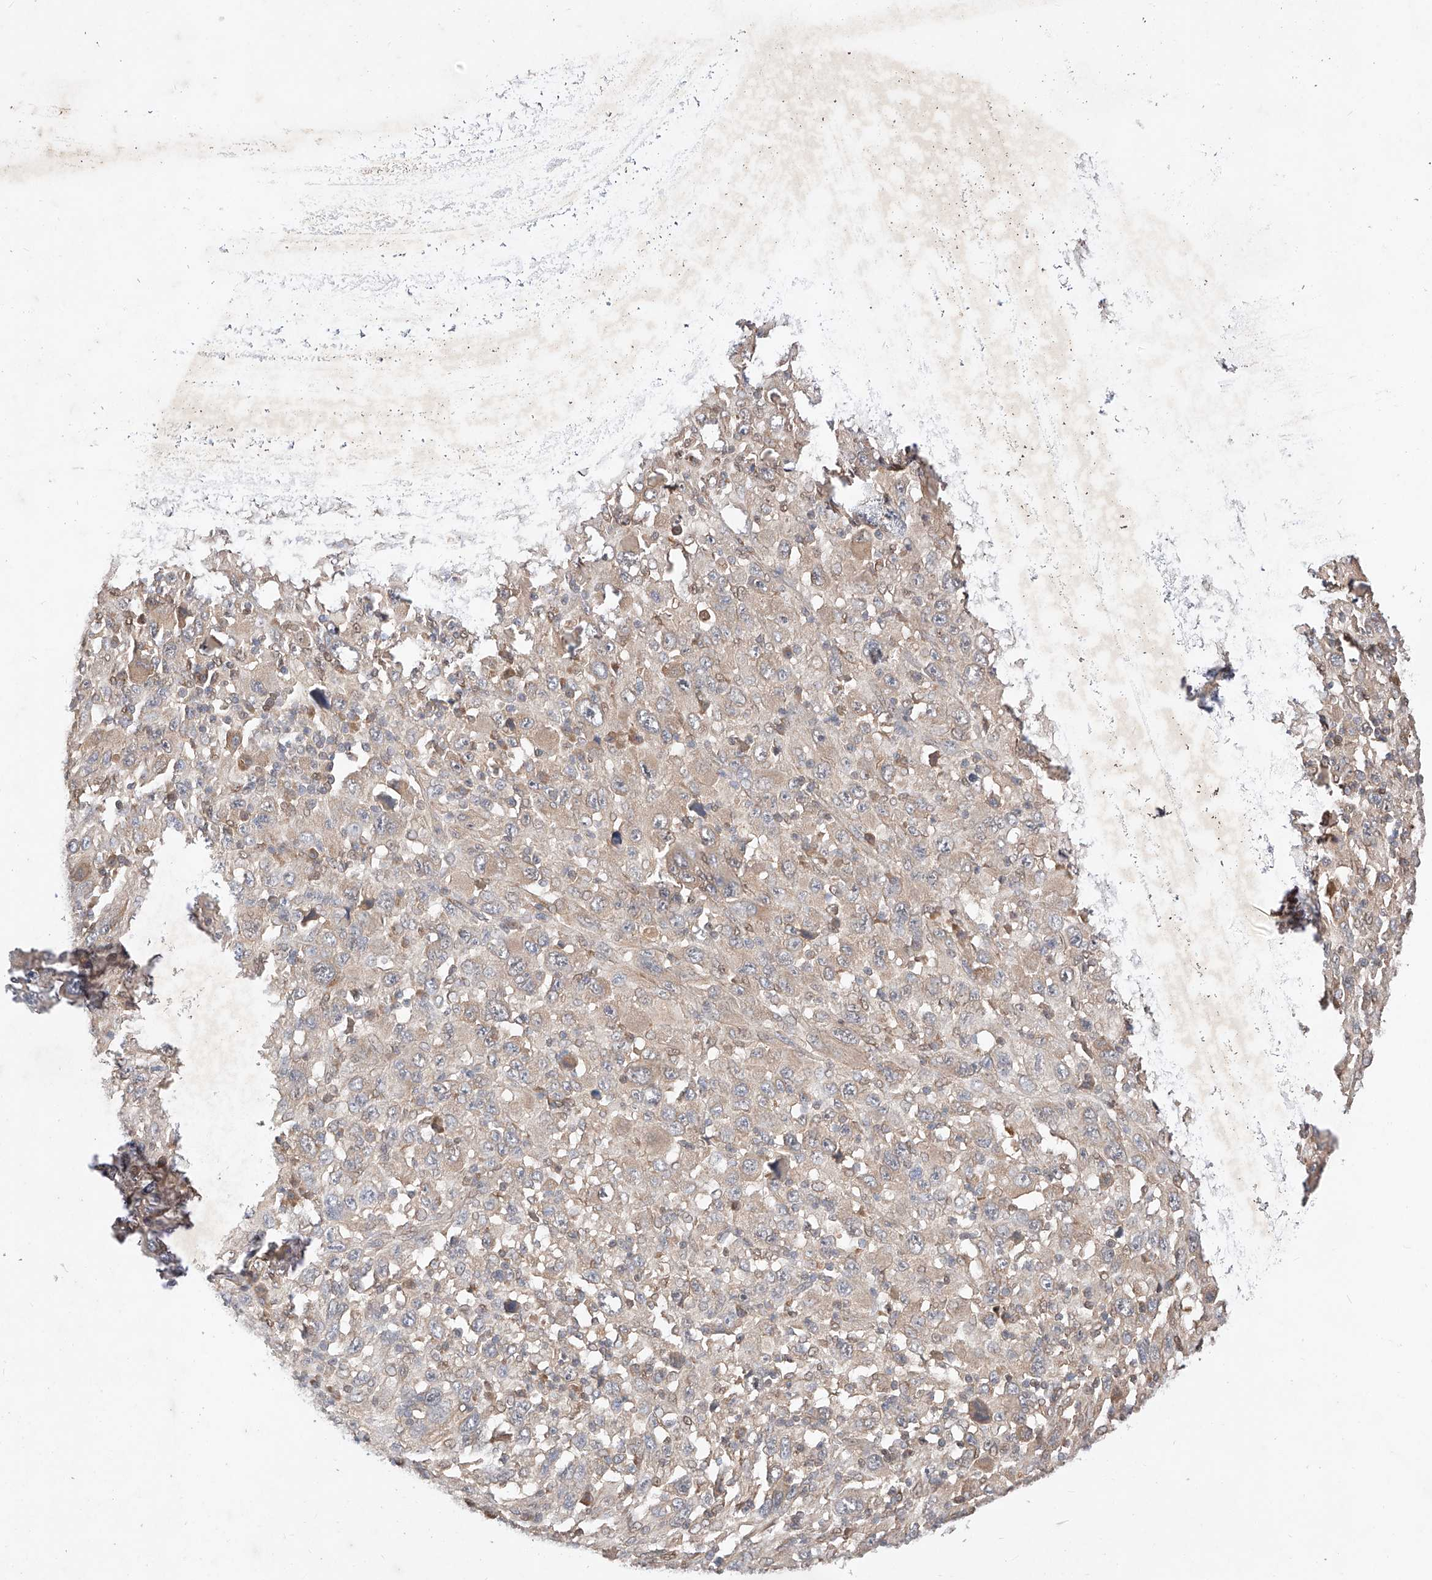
{"staining": {"intensity": "weak", "quantity": "<25%", "location": "cytoplasmic/membranous"}, "tissue": "melanoma", "cell_type": "Tumor cells", "image_type": "cancer", "snomed": [{"axis": "morphology", "description": "Malignant melanoma, Metastatic site"}, {"axis": "topography", "description": "Skin"}], "caption": "DAB immunohistochemical staining of malignant melanoma (metastatic site) demonstrates no significant positivity in tumor cells.", "gene": "ZSCAN4", "patient": {"sex": "female", "age": 56}}